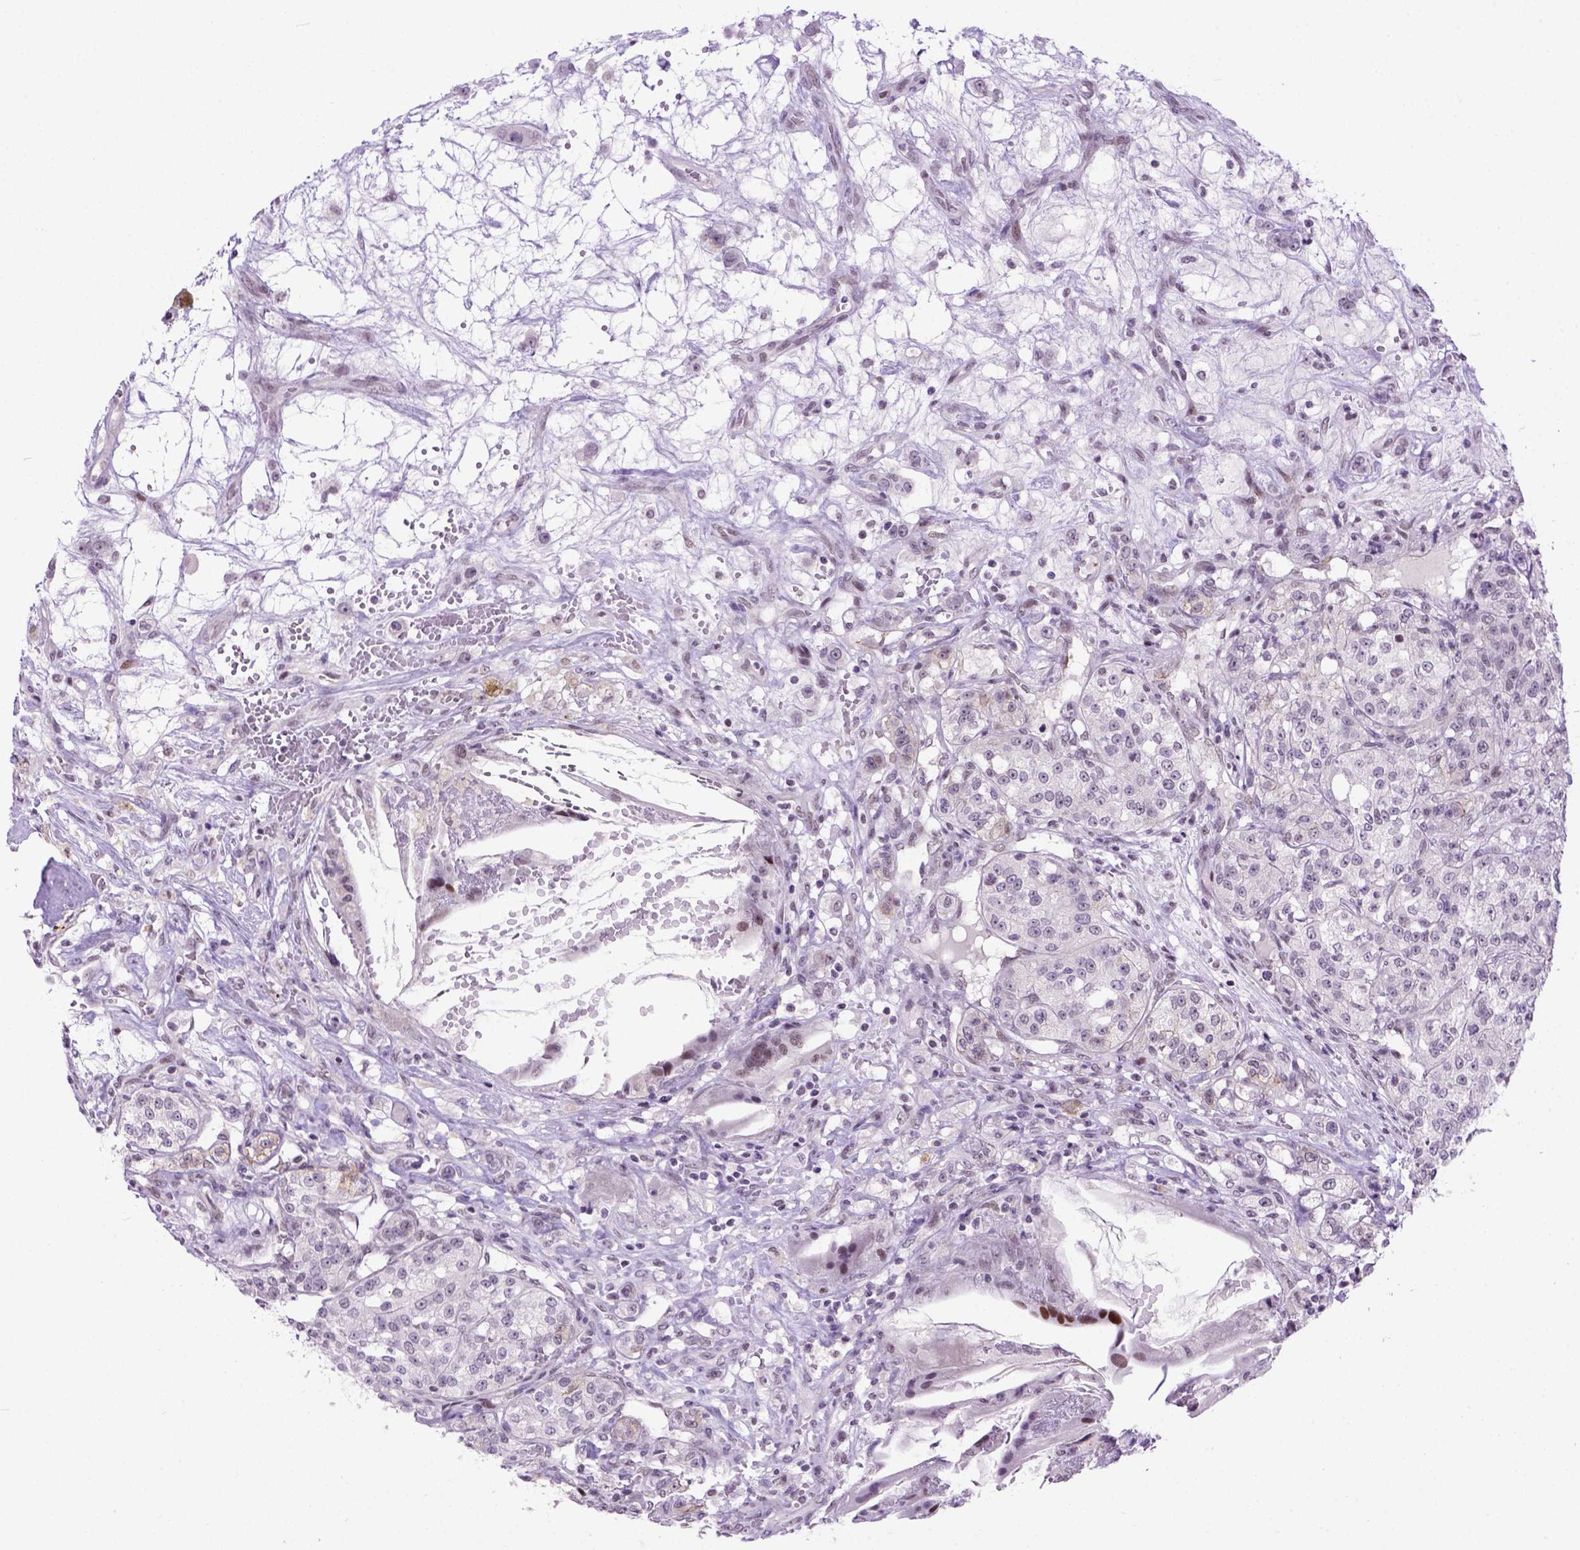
{"staining": {"intensity": "negative", "quantity": "none", "location": "none"}, "tissue": "renal cancer", "cell_type": "Tumor cells", "image_type": "cancer", "snomed": [{"axis": "morphology", "description": "Adenocarcinoma, NOS"}, {"axis": "topography", "description": "Kidney"}], "caption": "Renal cancer (adenocarcinoma) stained for a protein using immunohistochemistry displays no positivity tumor cells.", "gene": "TBPL1", "patient": {"sex": "female", "age": 63}}